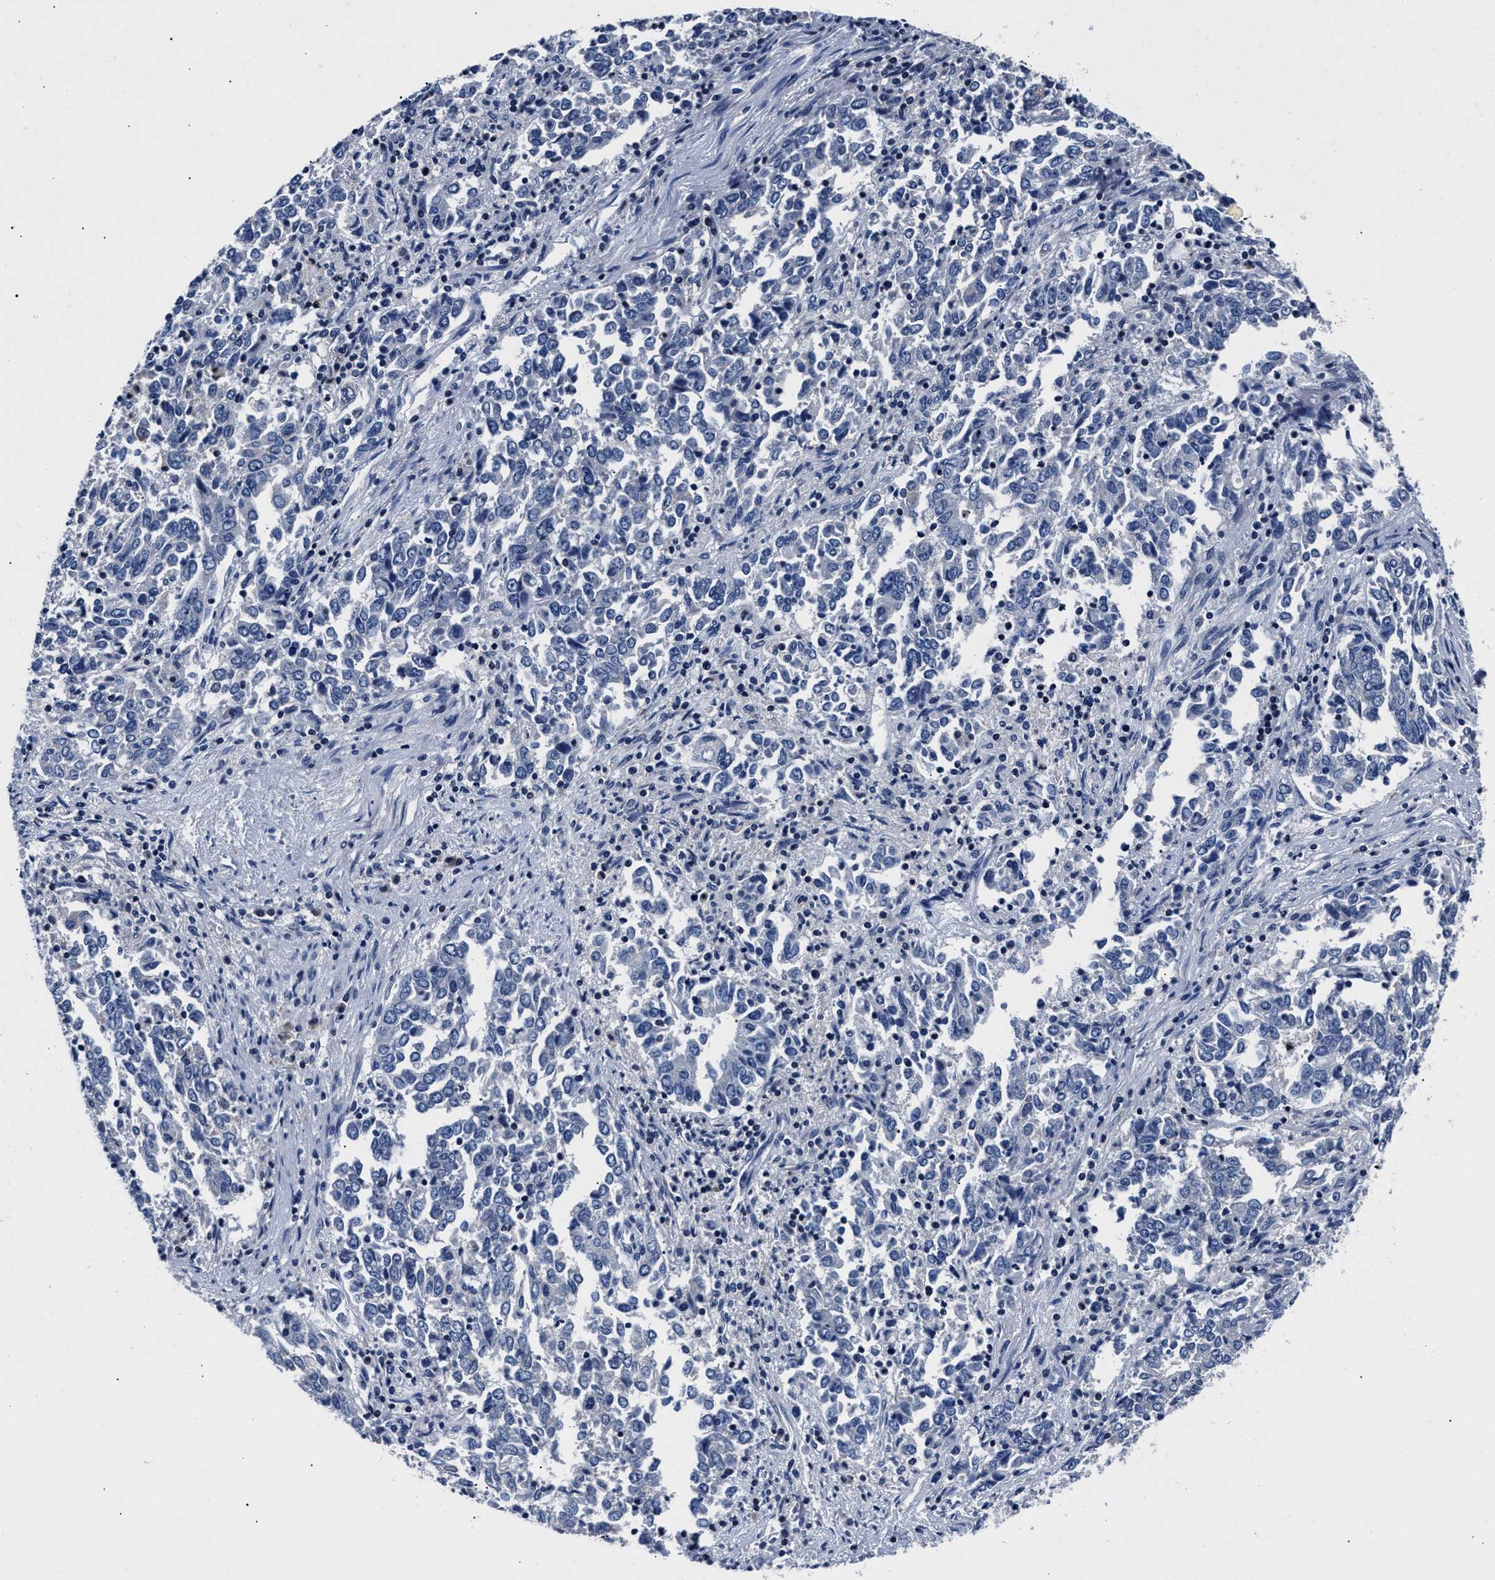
{"staining": {"intensity": "negative", "quantity": "none", "location": "none"}, "tissue": "endometrial cancer", "cell_type": "Tumor cells", "image_type": "cancer", "snomed": [{"axis": "morphology", "description": "Adenocarcinoma, NOS"}, {"axis": "topography", "description": "Endometrium"}], "caption": "A photomicrograph of human endometrial adenocarcinoma is negative for staining in tumor cells.", "gene": "PHF24", "patient": {"sex": "female", "age": 80}}